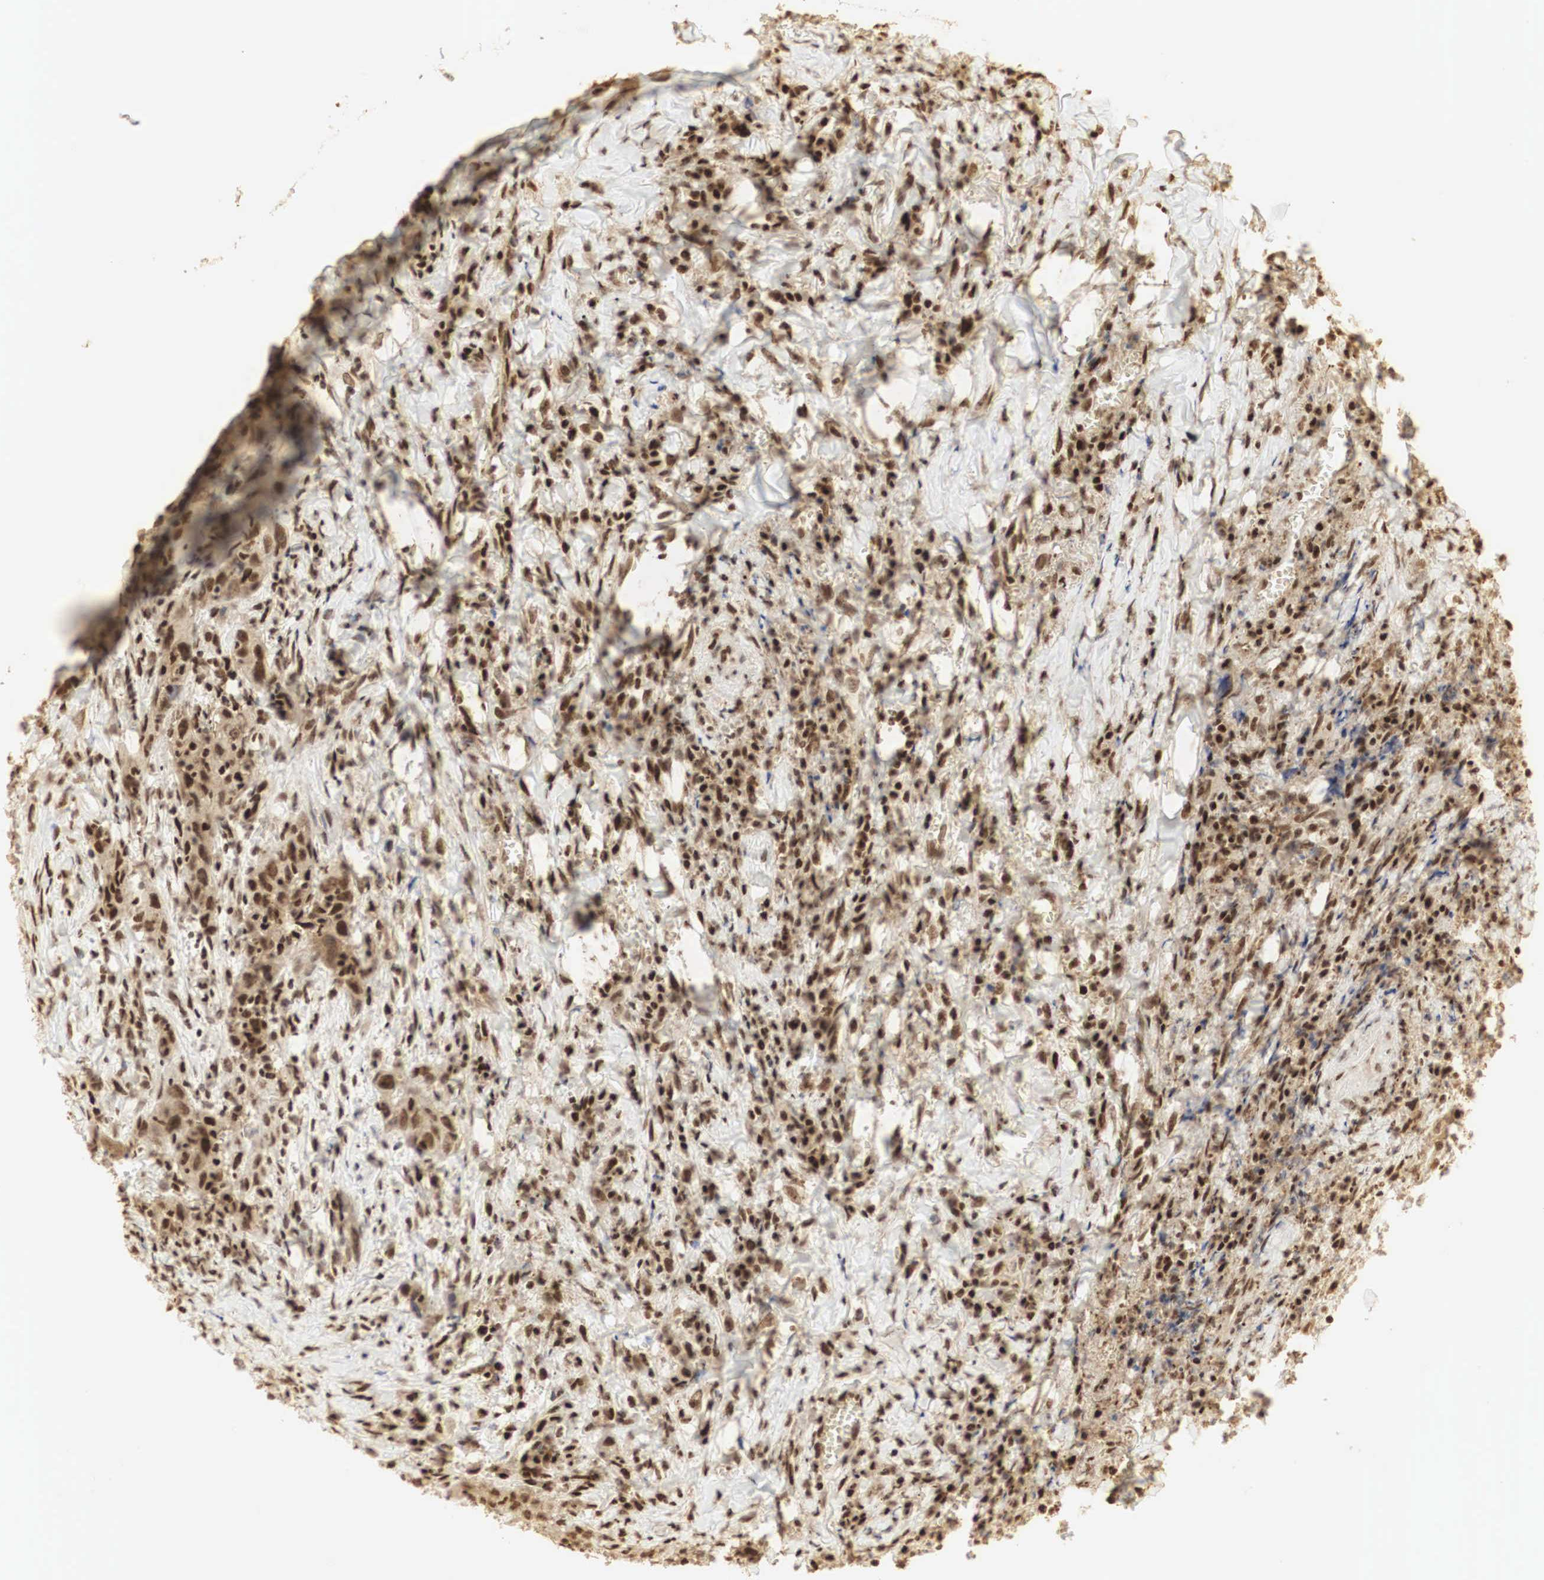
{"staining": {"intensity": "strong", "quantity": "25%-75%", "location": "cytoplasmic/membranous,nuclear"}, "tissue": "head and neck cancer", "cell_type": "Tumor cells", "image_type": "cancer", "snomed": [{"axis": "morphology", "description": "Squamous cell carcinoma, NOS"}, {"axis": "topography", "description": "Oral tissue"}, {"axis": "topography", "description": "Head-Neck"}], "caption": "Strong cytoplasmic/membranous and nuclear positivity is identified in about 25%-75% of tumor cells in squamous cell carcinoma (head and neck). (DAB (3,3'-diaminobenzidine) IHC with brightfield microscopy, high magnification).", "gene": "RNF113A", "patient": {"sex": "female", "age": 82}}